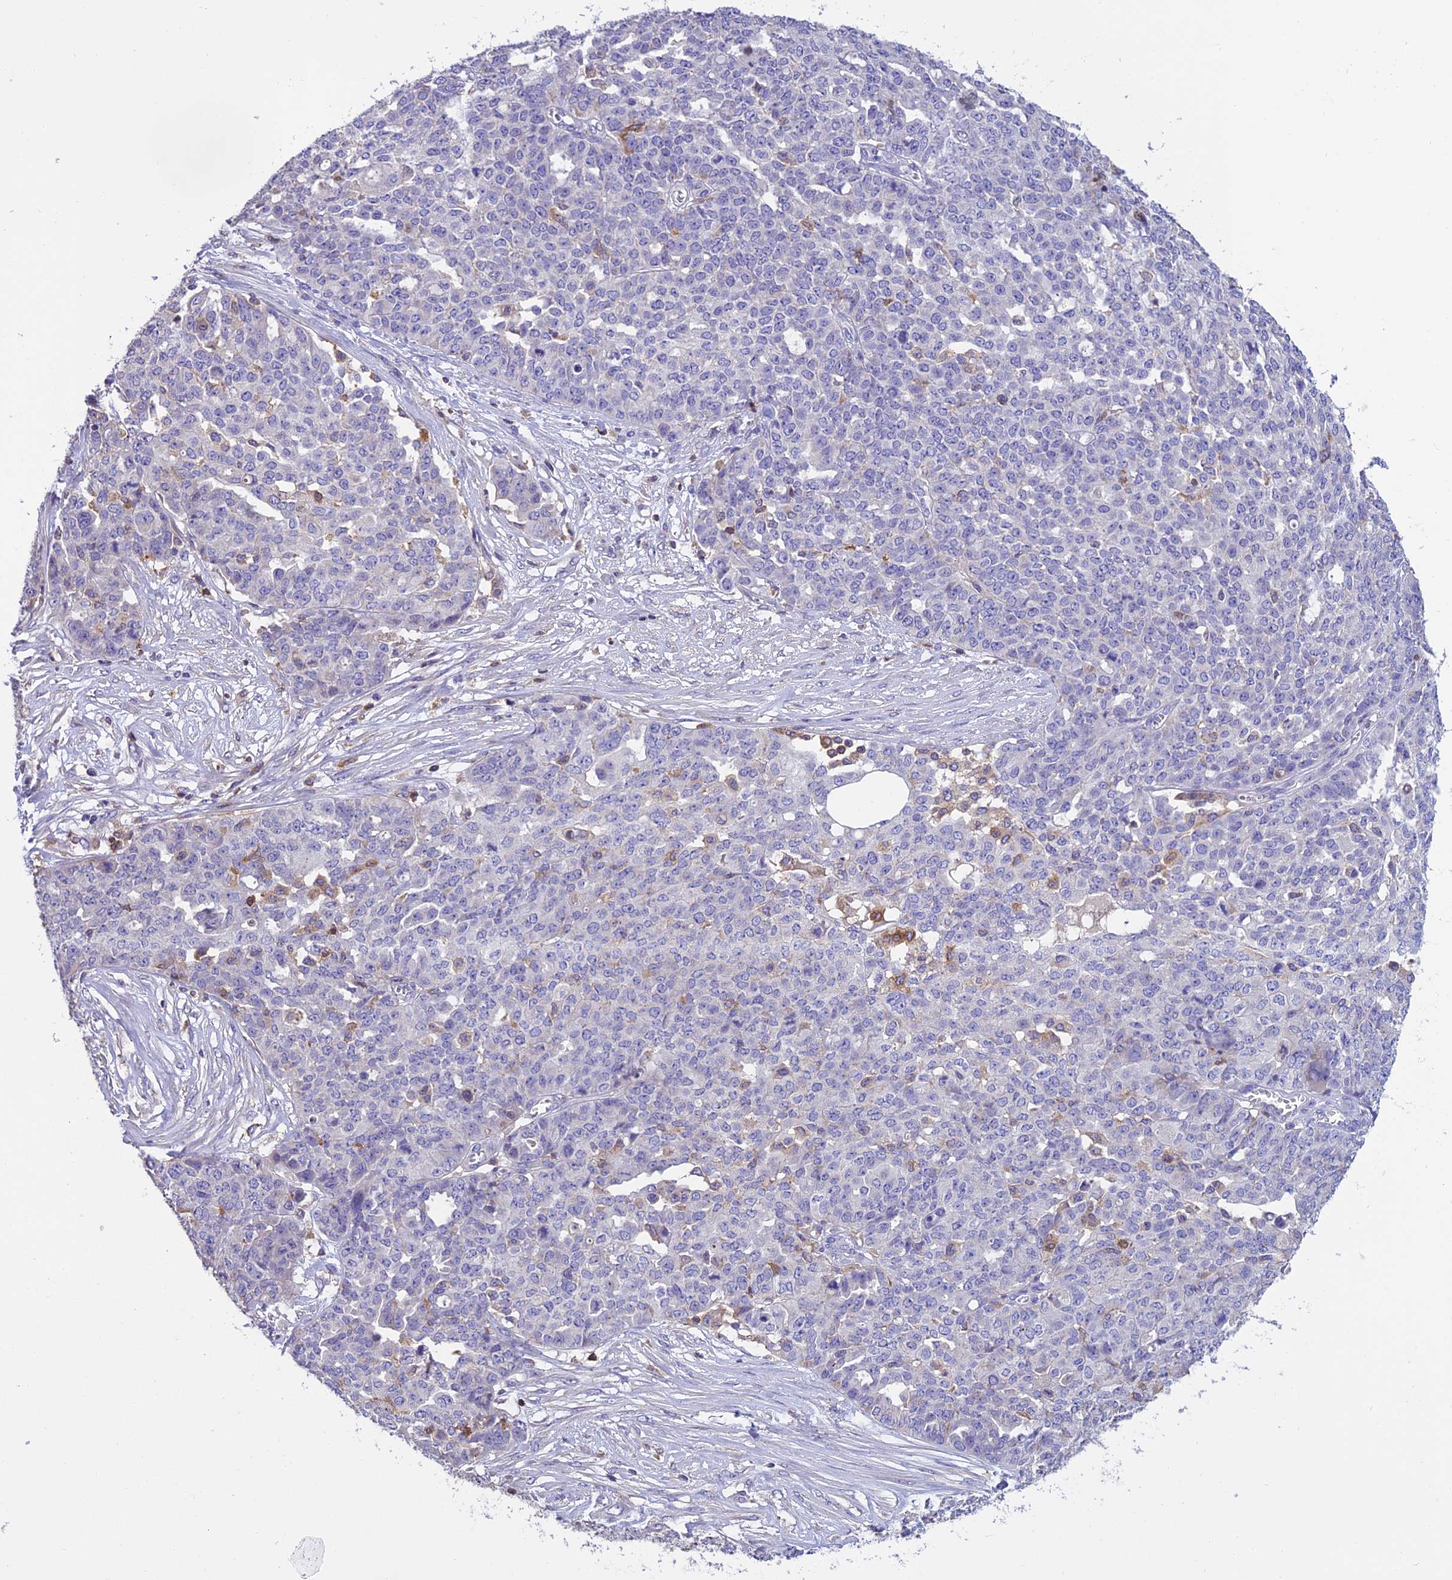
{"staining": {"intensity": "negative", "quantity": "none", "location": "none"}, "tissue": "ovarian cancer", "cell_type": "Tumor cells", "image_type": "cancer", "snomed": [{"axis": "morphology", "description": "Cystadenocarcinoma, serous, NOS"}, {"axis": "topography", "description": "Soft tissue"}, {"axis": "topography", "description": "Ovary"}], "caption": "This image is of ovarian cancer stained with immunohistochemistry (IHC) to label a protein in brown with the nuclei are counter-stained blue. There is no staining in tumor cells. (Brightfield microscopy of DAB (3,3'-diaminobenzidine) IHC at high magnification).", "gene": "LPXN", "patient": {"sex": "female", "age": 57}}